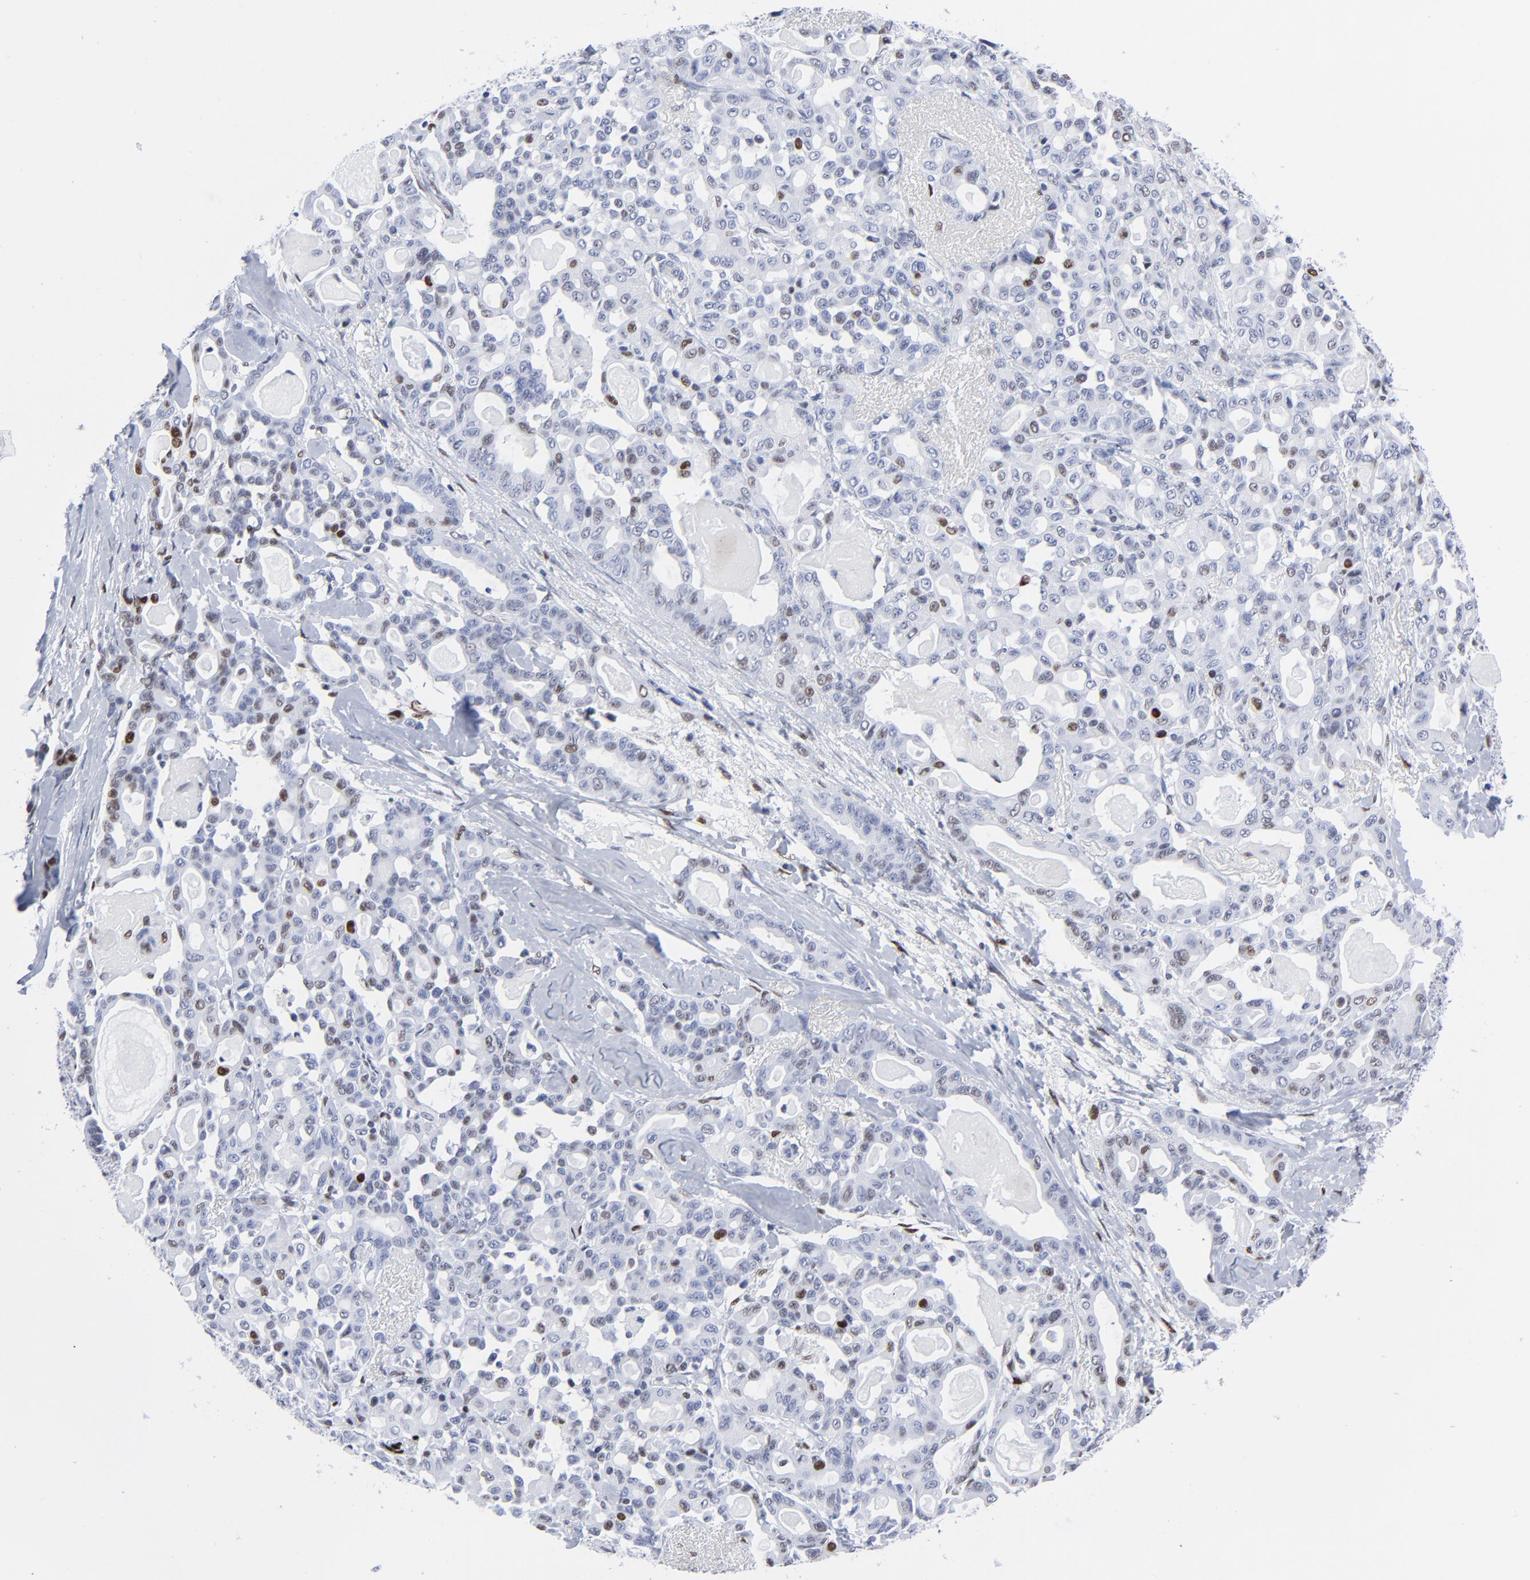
{"staining": {"intensity": "moderate", "quantity": "25%-75%", "location": "nuclear"}, "tissue": "pancreatic cancer", "cell_type": "Tumor cells", "image_type": "cancer", "snomed": [{"axis": "morphology", "description": "Adenocarcinoma, NOS"}, {"axis": "topography", "description": "Pancreas"}], "caption": "Moderate nuclear protein staining is present in approximately 25%-75% of tumor cells in pancreatic cancer.", "gene": "JUN", "patient": {"sex": "male", "age": 63}}